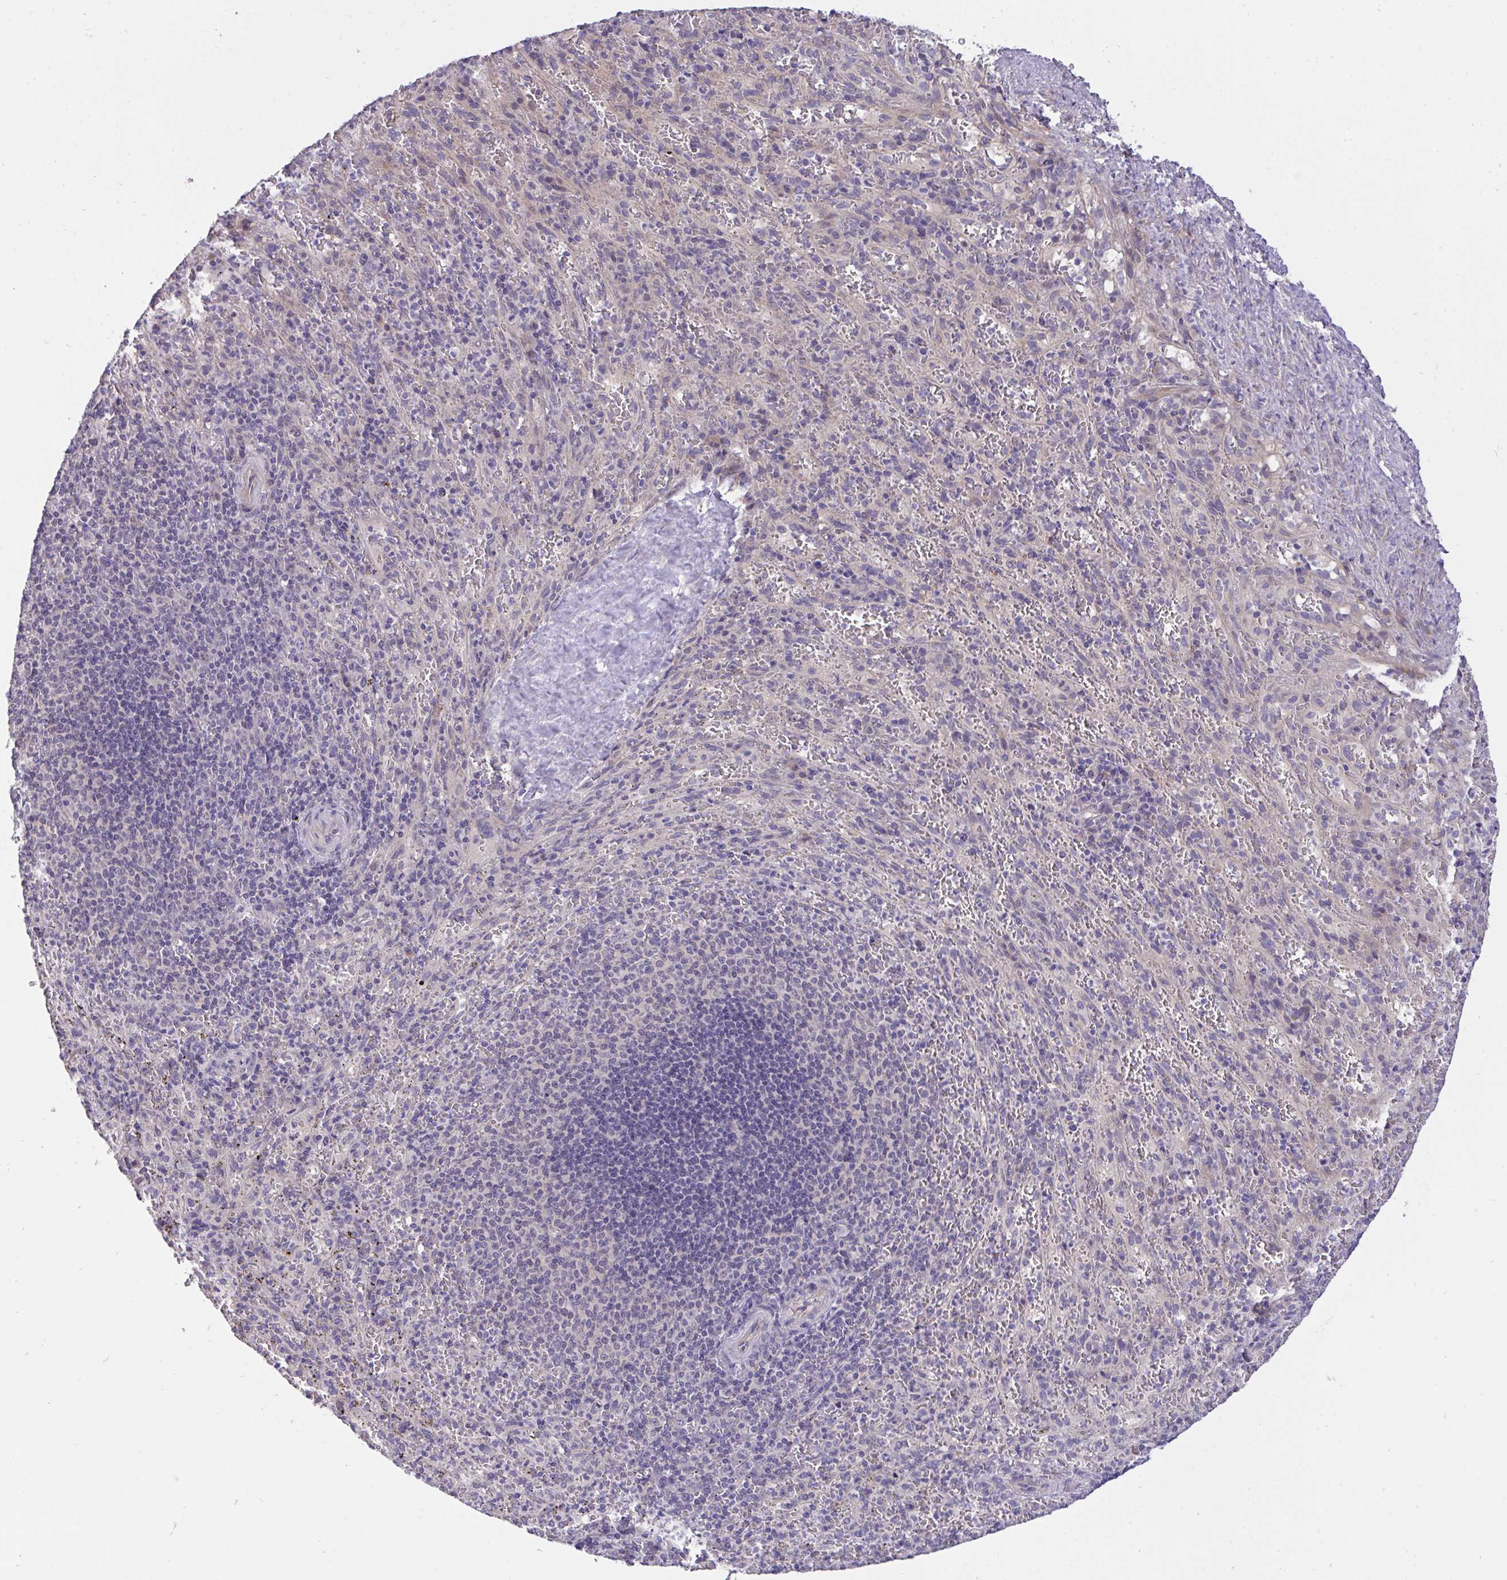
{"staining": {"intensity": "negative", "quantity": "none", "location": "none"}, "tissue": "spleen", "cell_type": "Cells in red pulp", "image_type": "normal", "snomed": [{"axis": "morphology", "description": "Normal tissue, NOS"}, {"axis": "topography", "description": "Spleen"}], "caption": "The immunohistochemistry image has no significant staining in cells in red pulp of spleen.", "gene": "C19orf54", "patient": {"sex": "male", "age": 57}}